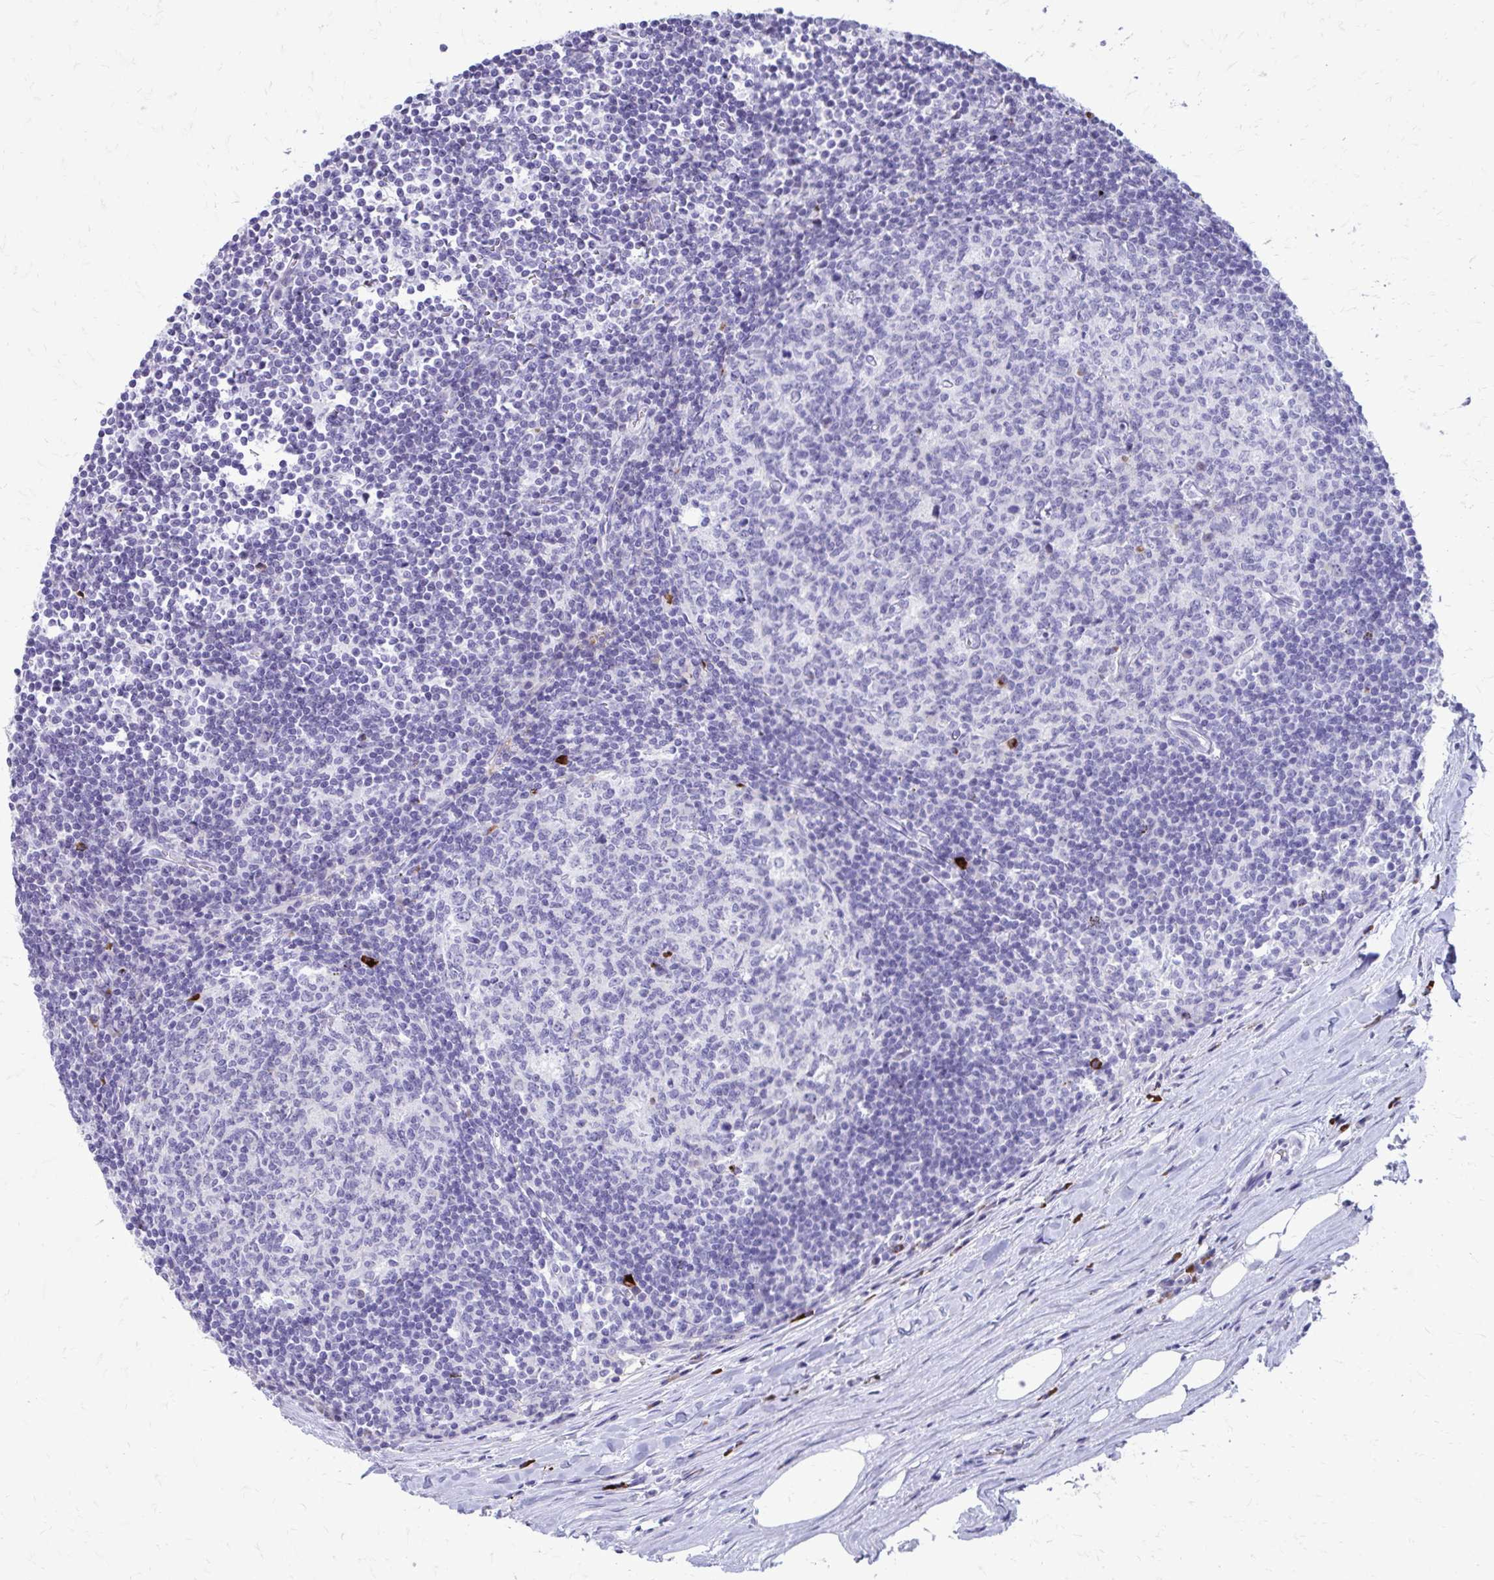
{"staining": {"intensity": "negative", "quantity": "none", "location": "none"}, "tissue": "lymph node", "cell_type": "Germinal center cells", "image_type": "normal", "snomed": [{"axis": "morphology", "description": "Normal tissue, NOS"}, {"axis": "topography", "description": "Lymph node"}], "caption": "DAB immunohistochemical staining of normal human lymph node displays no significant positivity in germinal center cells. The staining was performed using DAB (3,3'-diaminobenzidine) to visualize the protein expression in brown, while the nuclei were stained in blue with hematoxylin (Magnification: 20x).", "gene": "SATL1", "patient": {"sex": "male", "age": 67}}